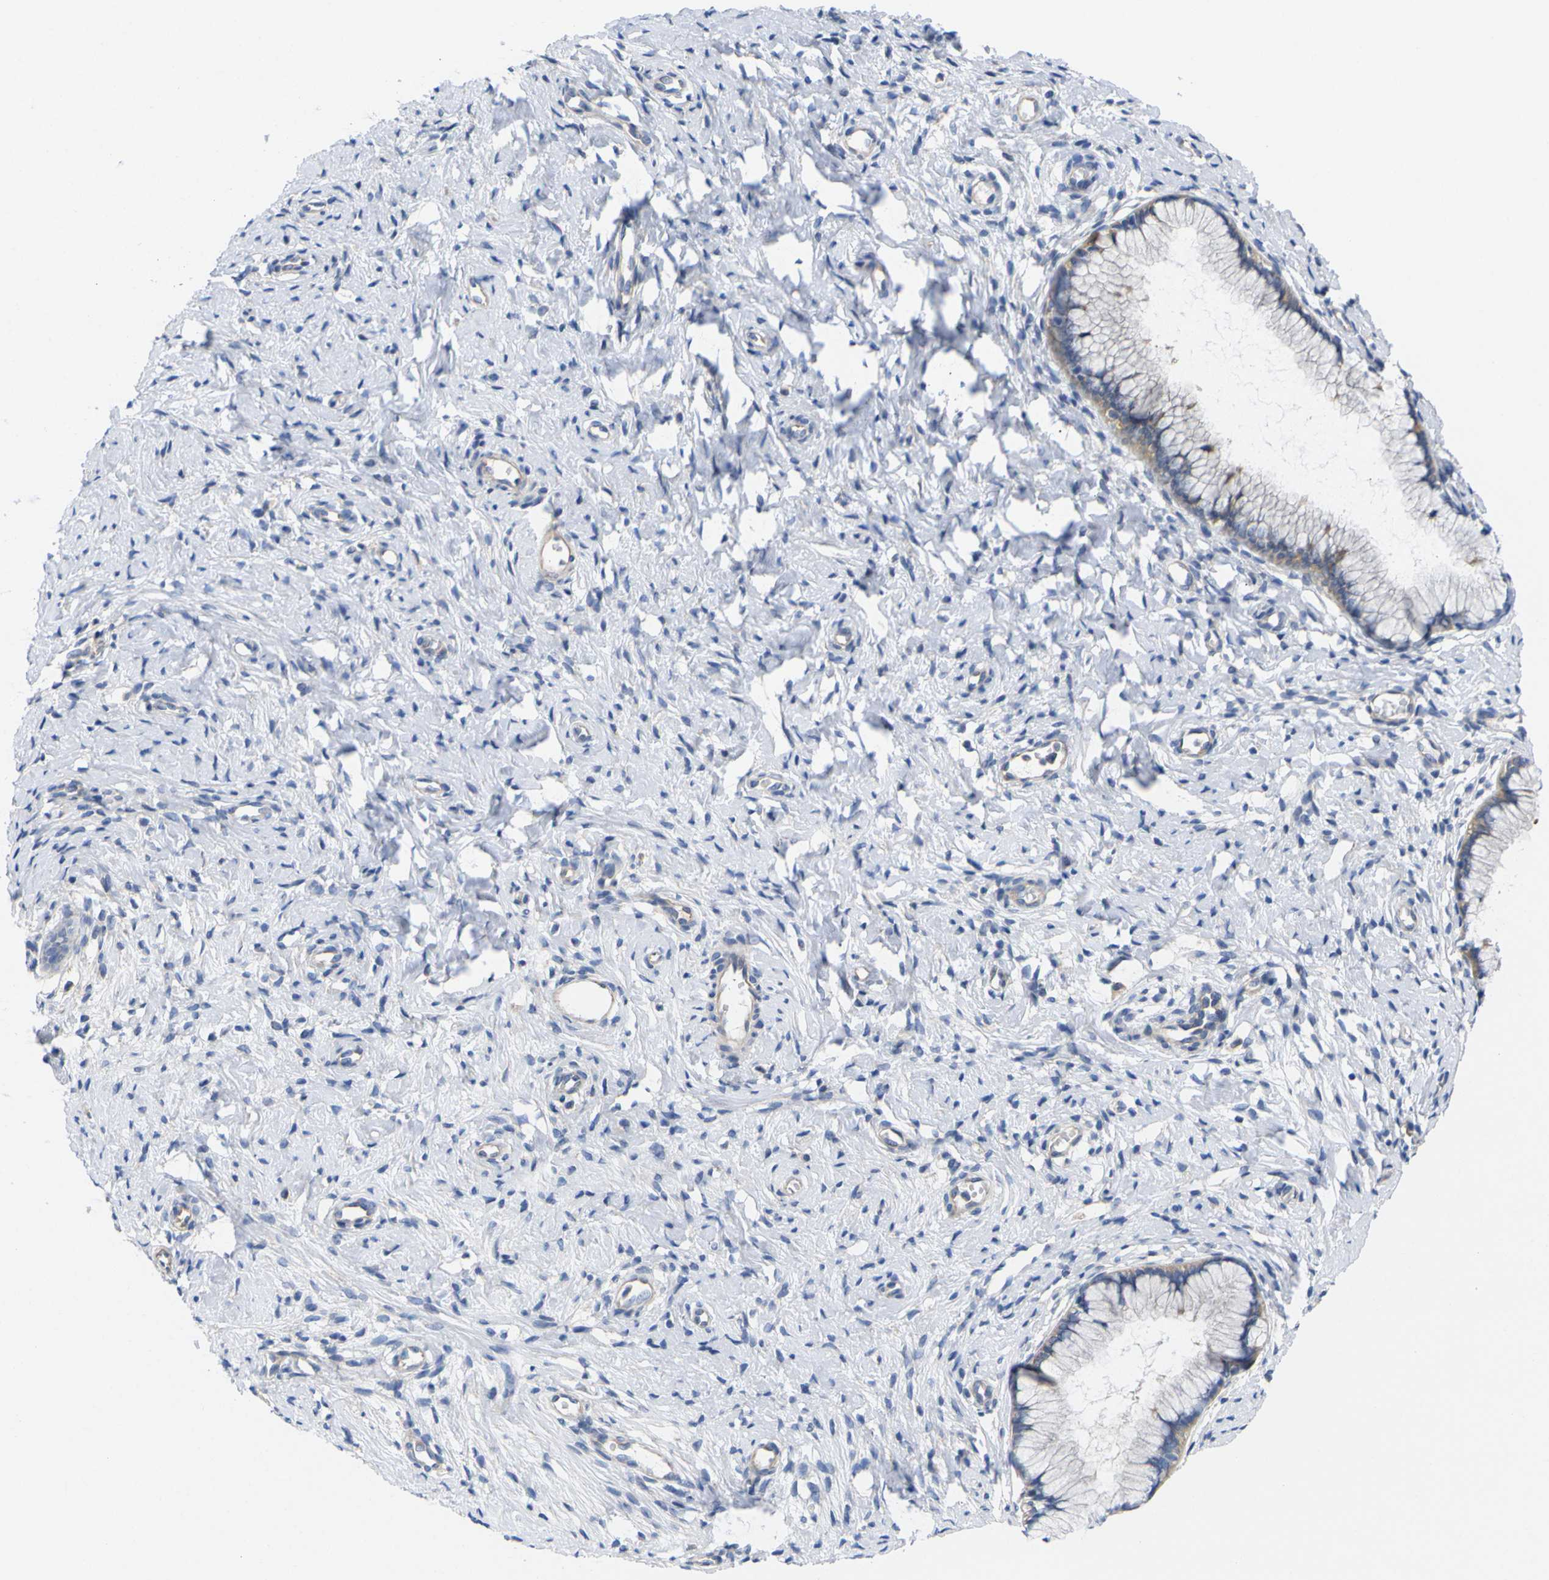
{"staining": {"intensity": "moderate", "quantity": "25%-75%", "location": "cytoplasmic/membranous"}, "tissue": "cervix", "cell_type": "Glandular cells", "image_type": "normal", "snomed": [{"axis": "morphology", "description": "Normal tissue, NOS"}, {"axis": "topography", "description": "Cervix"}], "caption": "Protein analysis of normal cervix reveals moderate cytoplasmic/membranous positivity in approximately 25%-75% of glandular cells. The staining is performed using DAB (3,3'-diaminobenzidine) brown chromogen to label protein expression. The nuclei are counter-stained blue using hematoxylin.", "gene": "USH1C", "patient": {"sex": "female", "age": 65}}